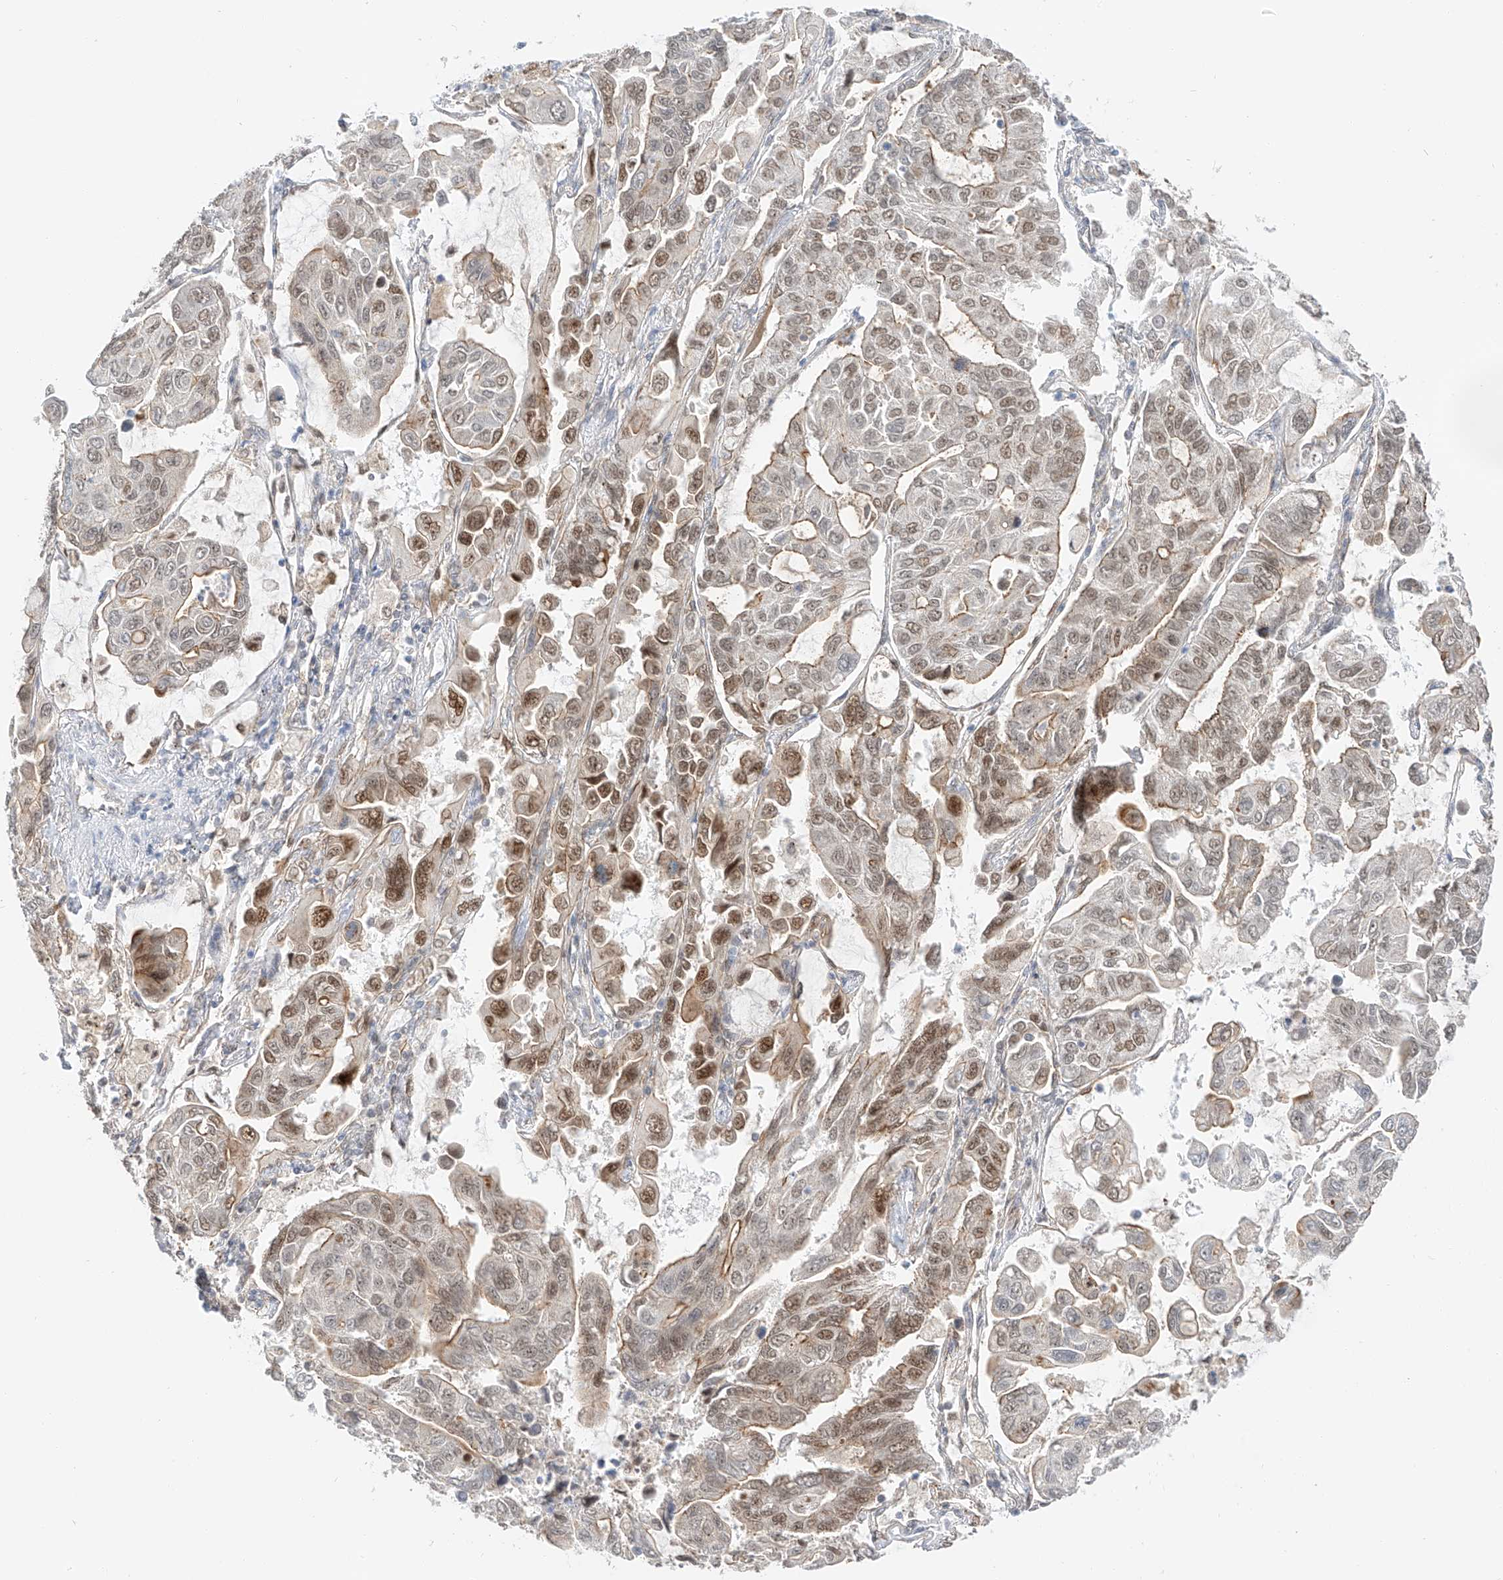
{"staining": {"intensity": "strong", "quantity": "25%-75%", "location": "cytoplasmic/membranous,nuclear"}, "tissue": "lung cancer", "cell_type": "Tumor cells", "image_type": "cancer", "snomed": [{"axis": "morphology", "description": "Adenocarcinoma, NOS"}, {"axis": "topography", "description": "Lung"}], "caption": "Protein staining displays strong cytoplasmic/membranous and nuclear staining in about 25%-75% of tumor cells in adenocarcinoma (lung).", "gene": "POGK", "patient": {"sex": "male", "age": 64}}